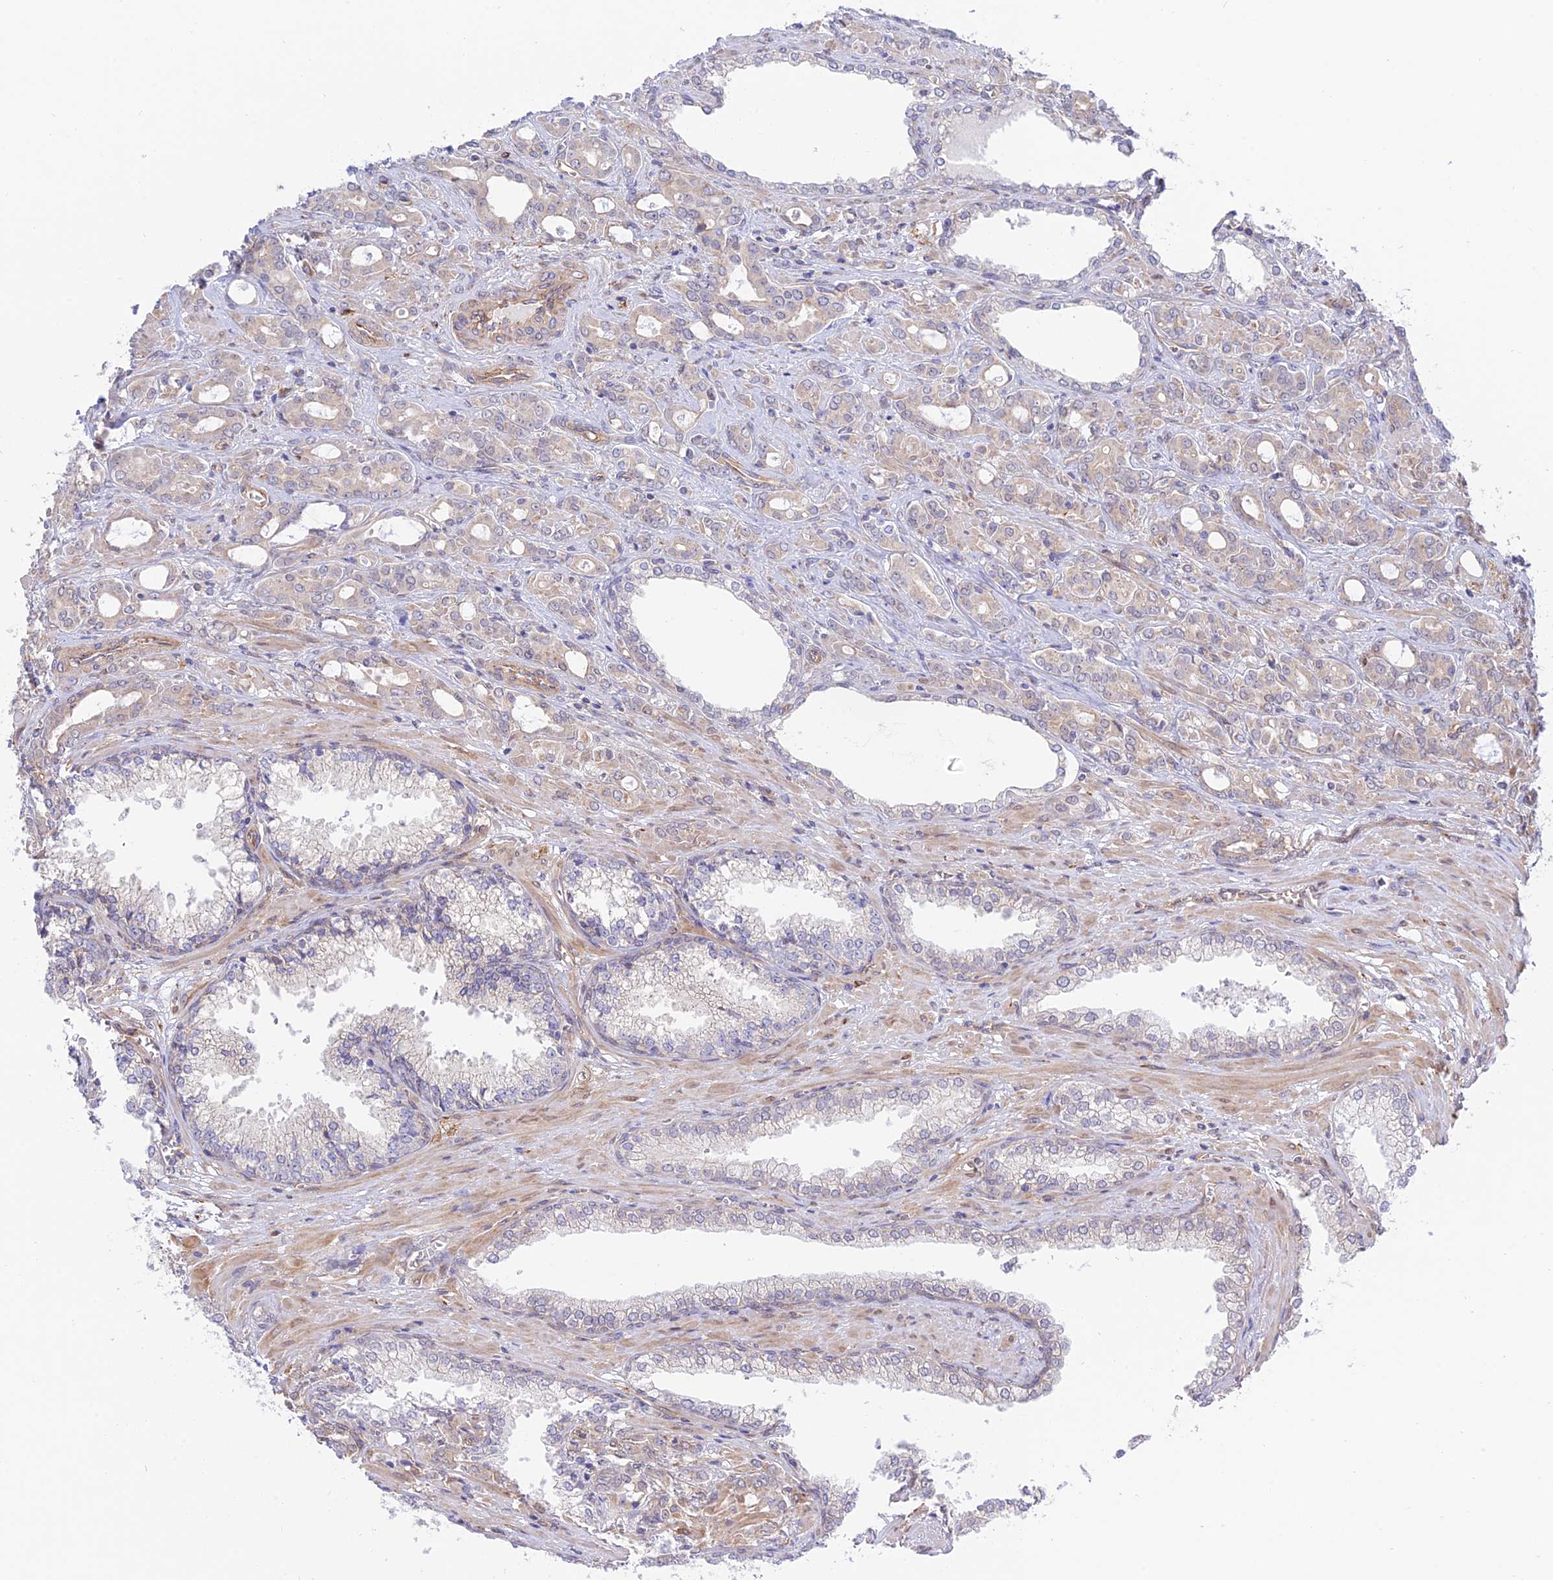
{"staining": {"intensity": "negative", "quantity": "none", "location": "none"}, "tissue": "prostate cancer", "cell_type": "Tumor cells", "image_type": "cancer", "snomed": [{"axis": "morphology", "description": "Adenocarcinoma, High grade"}, {"axis": "topography", "description": "Prostate"}], "caption": "Prostate high-grade adenocarcinoma stained for a protein using immunohistochemistry (IHC) displays no staining tumor cells.", "gene": "KCNAB1", "patient": {"sex": "male", "age": 72}}